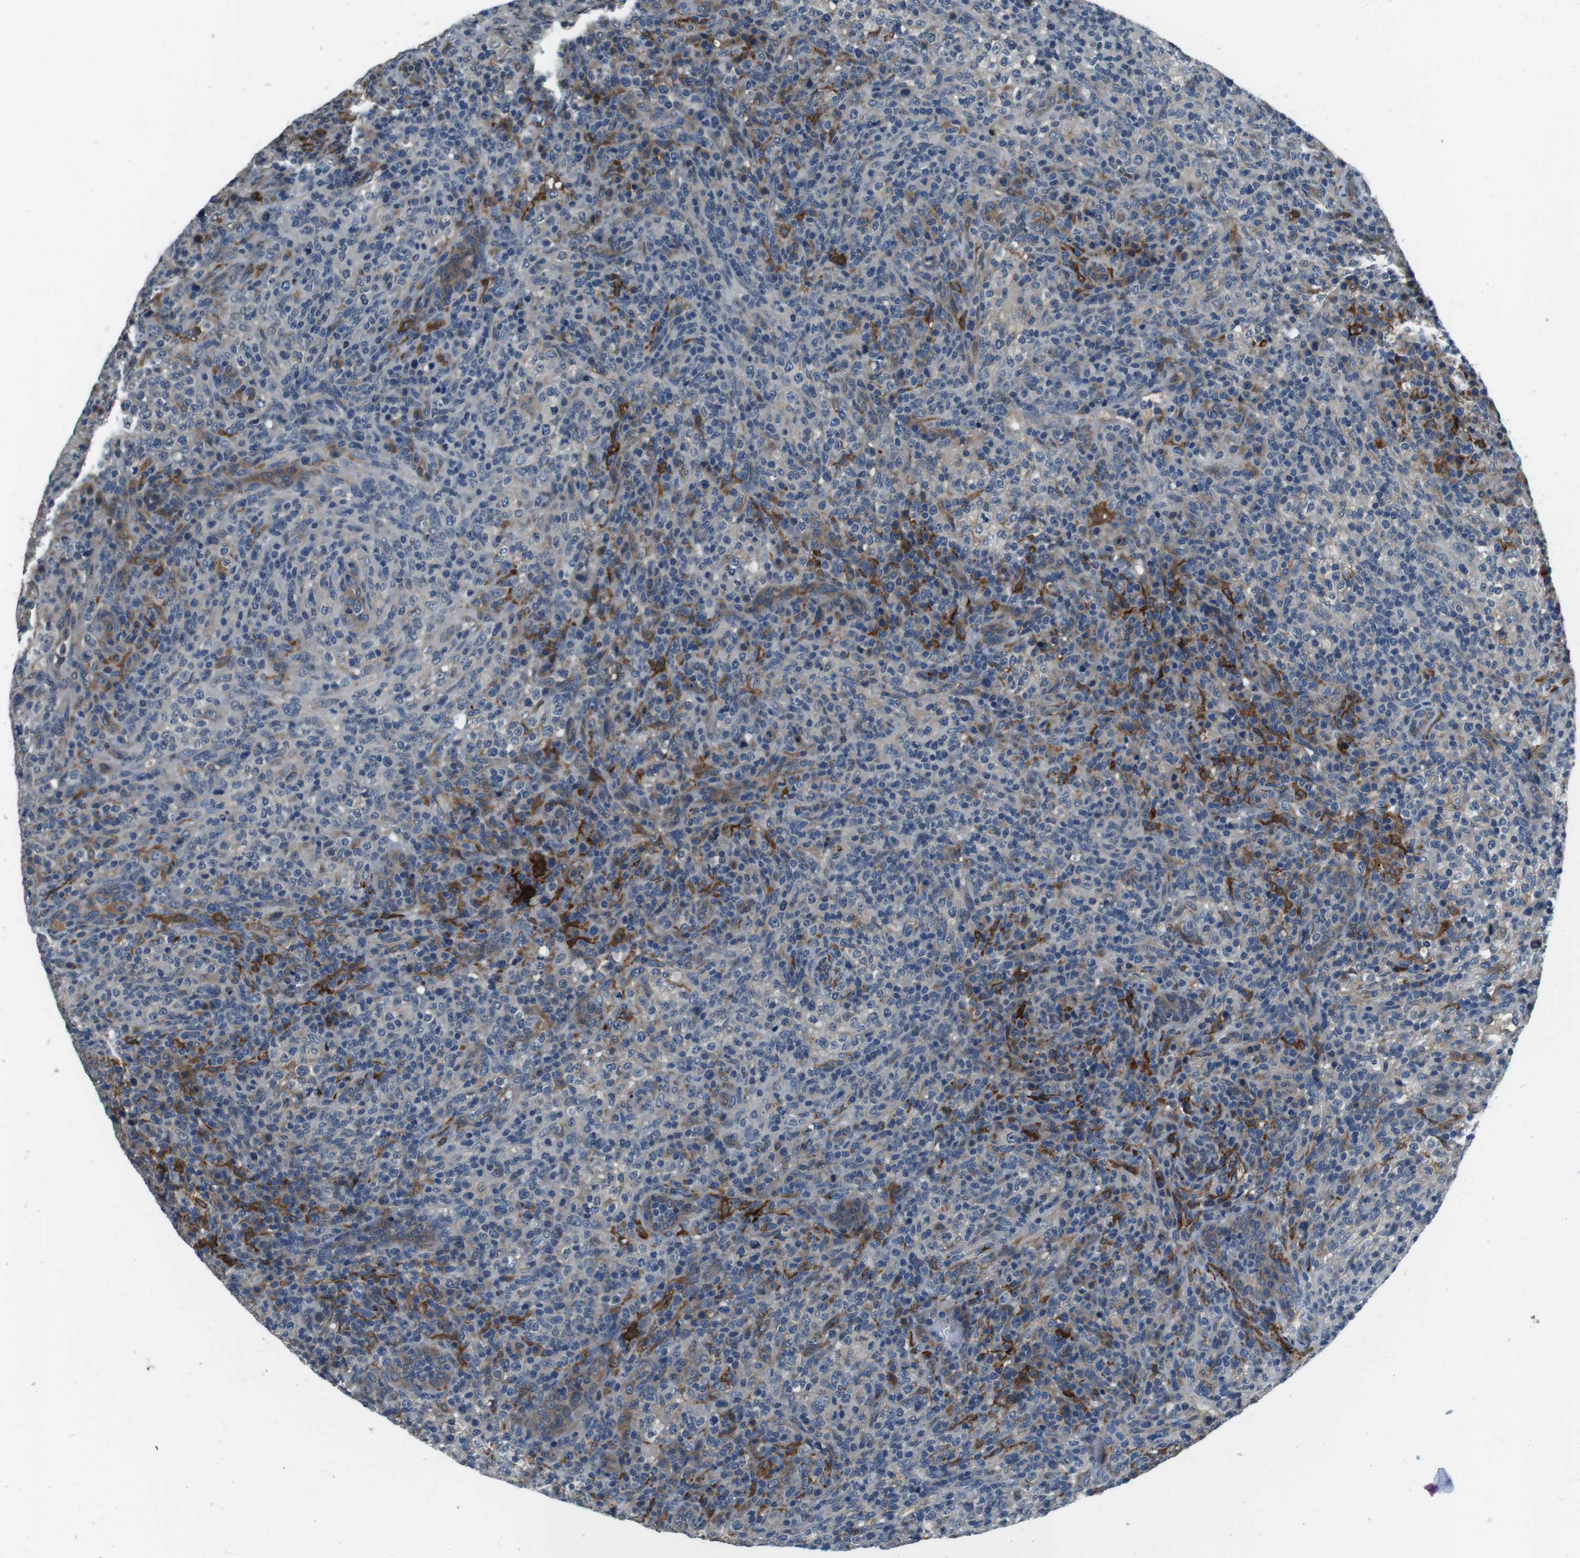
{"staining": {"intensity": "weak", "quantity": "<25%", "location": "cytoplasmic/membranous"}, "tissue": "lymphoma", "cell_type": "Tumor cells", "image_type": "cancer", "snomed": [{"axis": "morphology", "description": "Malignant lymphoma, non-Hodgkin's type, High grade"}, {"axis": "topography", "description": "Lymph node"}], "caption": "There is no significant positivity in tumor cells of high-grade malignant lymphoma, non-Hodgkin's type.", "gene": "CD163L1", "patient": {"sex": "female", "age": 76}}